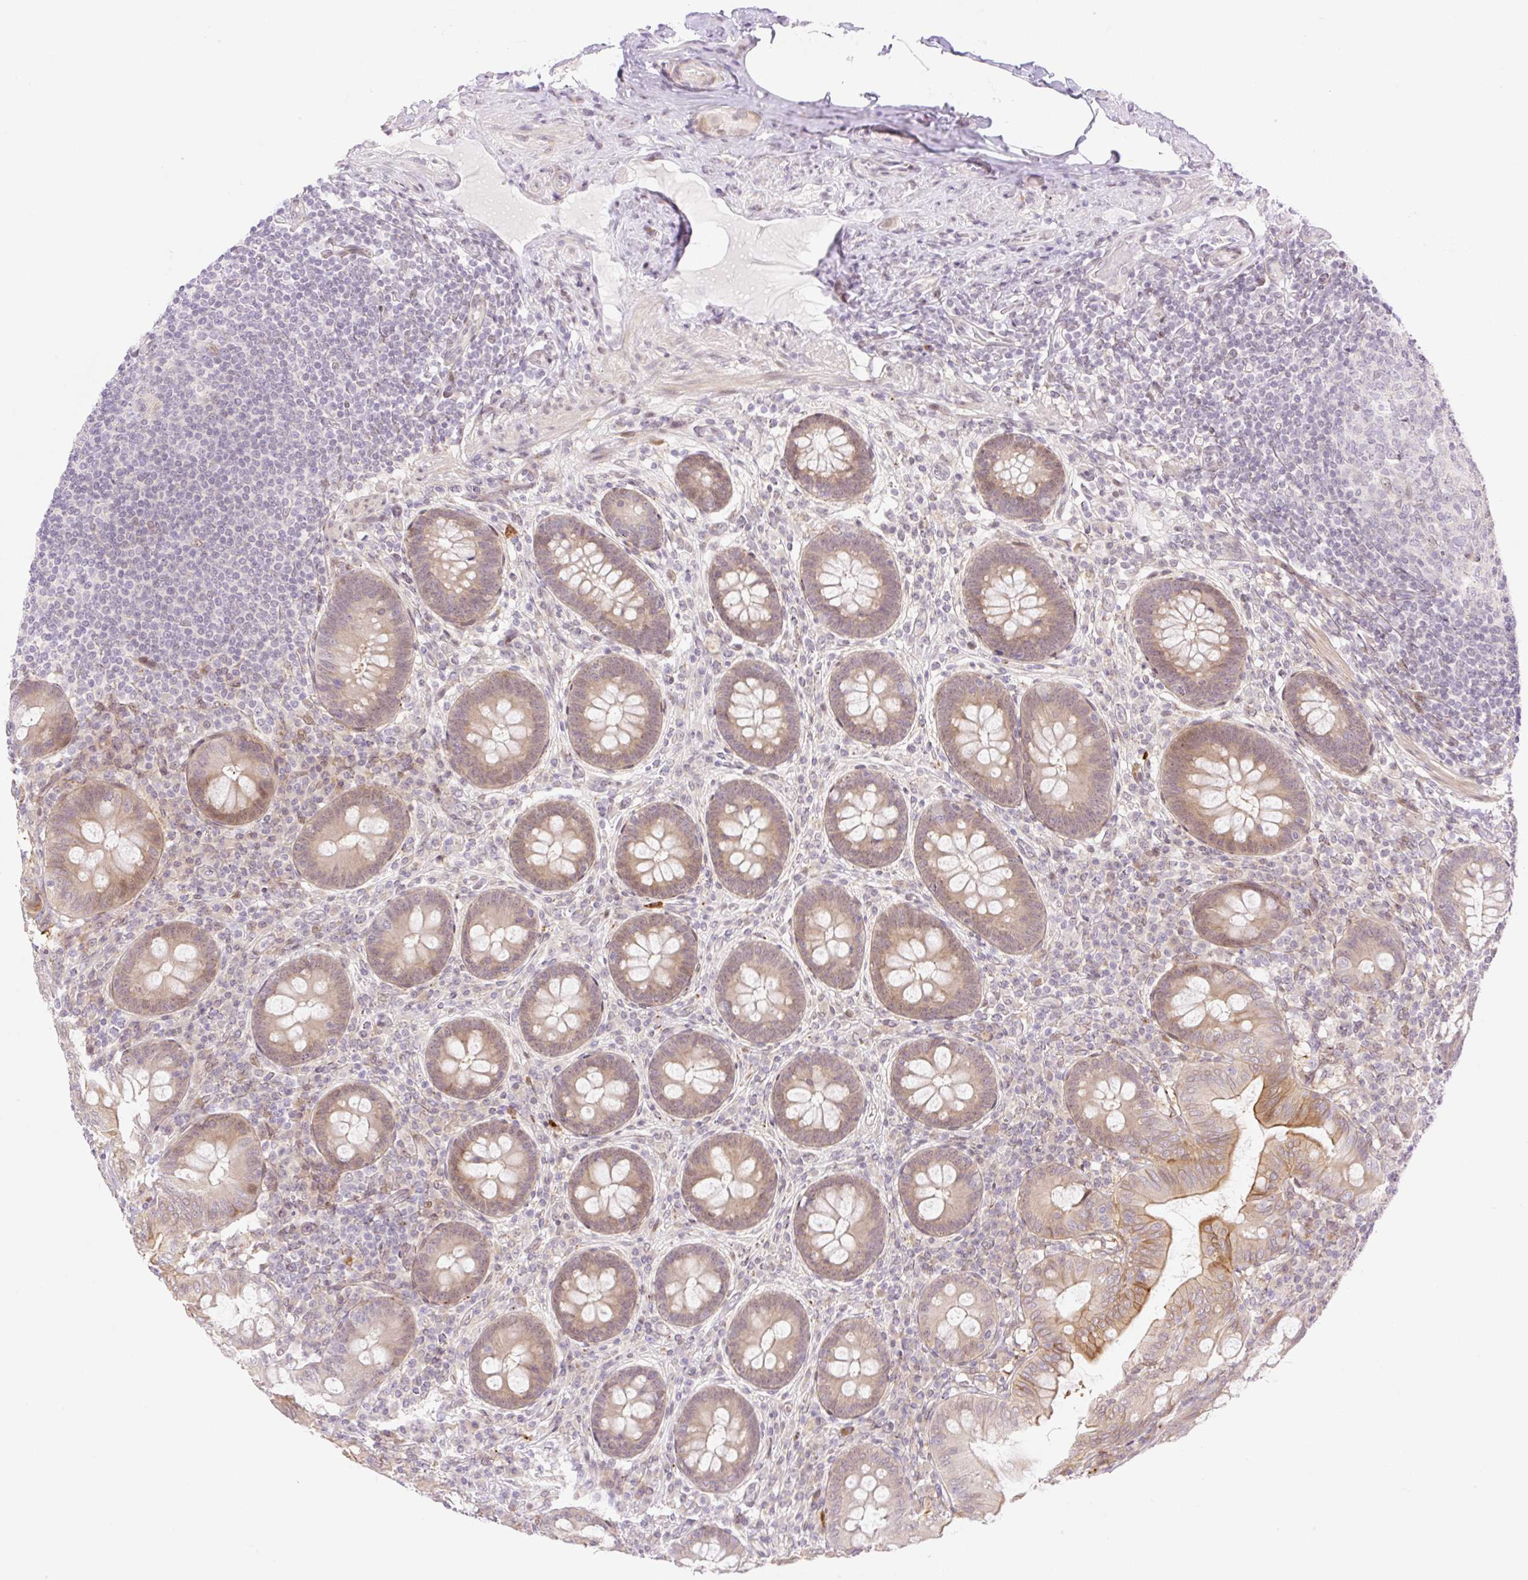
{"staining": {"intensity": "moderate", "quantity": "25%-75%", "location": "cytoplasmic/membranous,nuclear"}, "tissue": "appendix", "cell_type": "Glandular cells", "image_type": "normal", "snomed": [{"axis": "morphology", "description": "Normal tissue, NOS"}, {"axis": "topography", "description": "Appendix"}], "caption": "This is an image of immunohistochemistry staining of benign appendix, which shows moderate positivity in the cytoplasmic/membranous,nuclear of glandular cells.", "gene": "ENSG00000264668", "patient": {"sex": "male", "age": 71}}